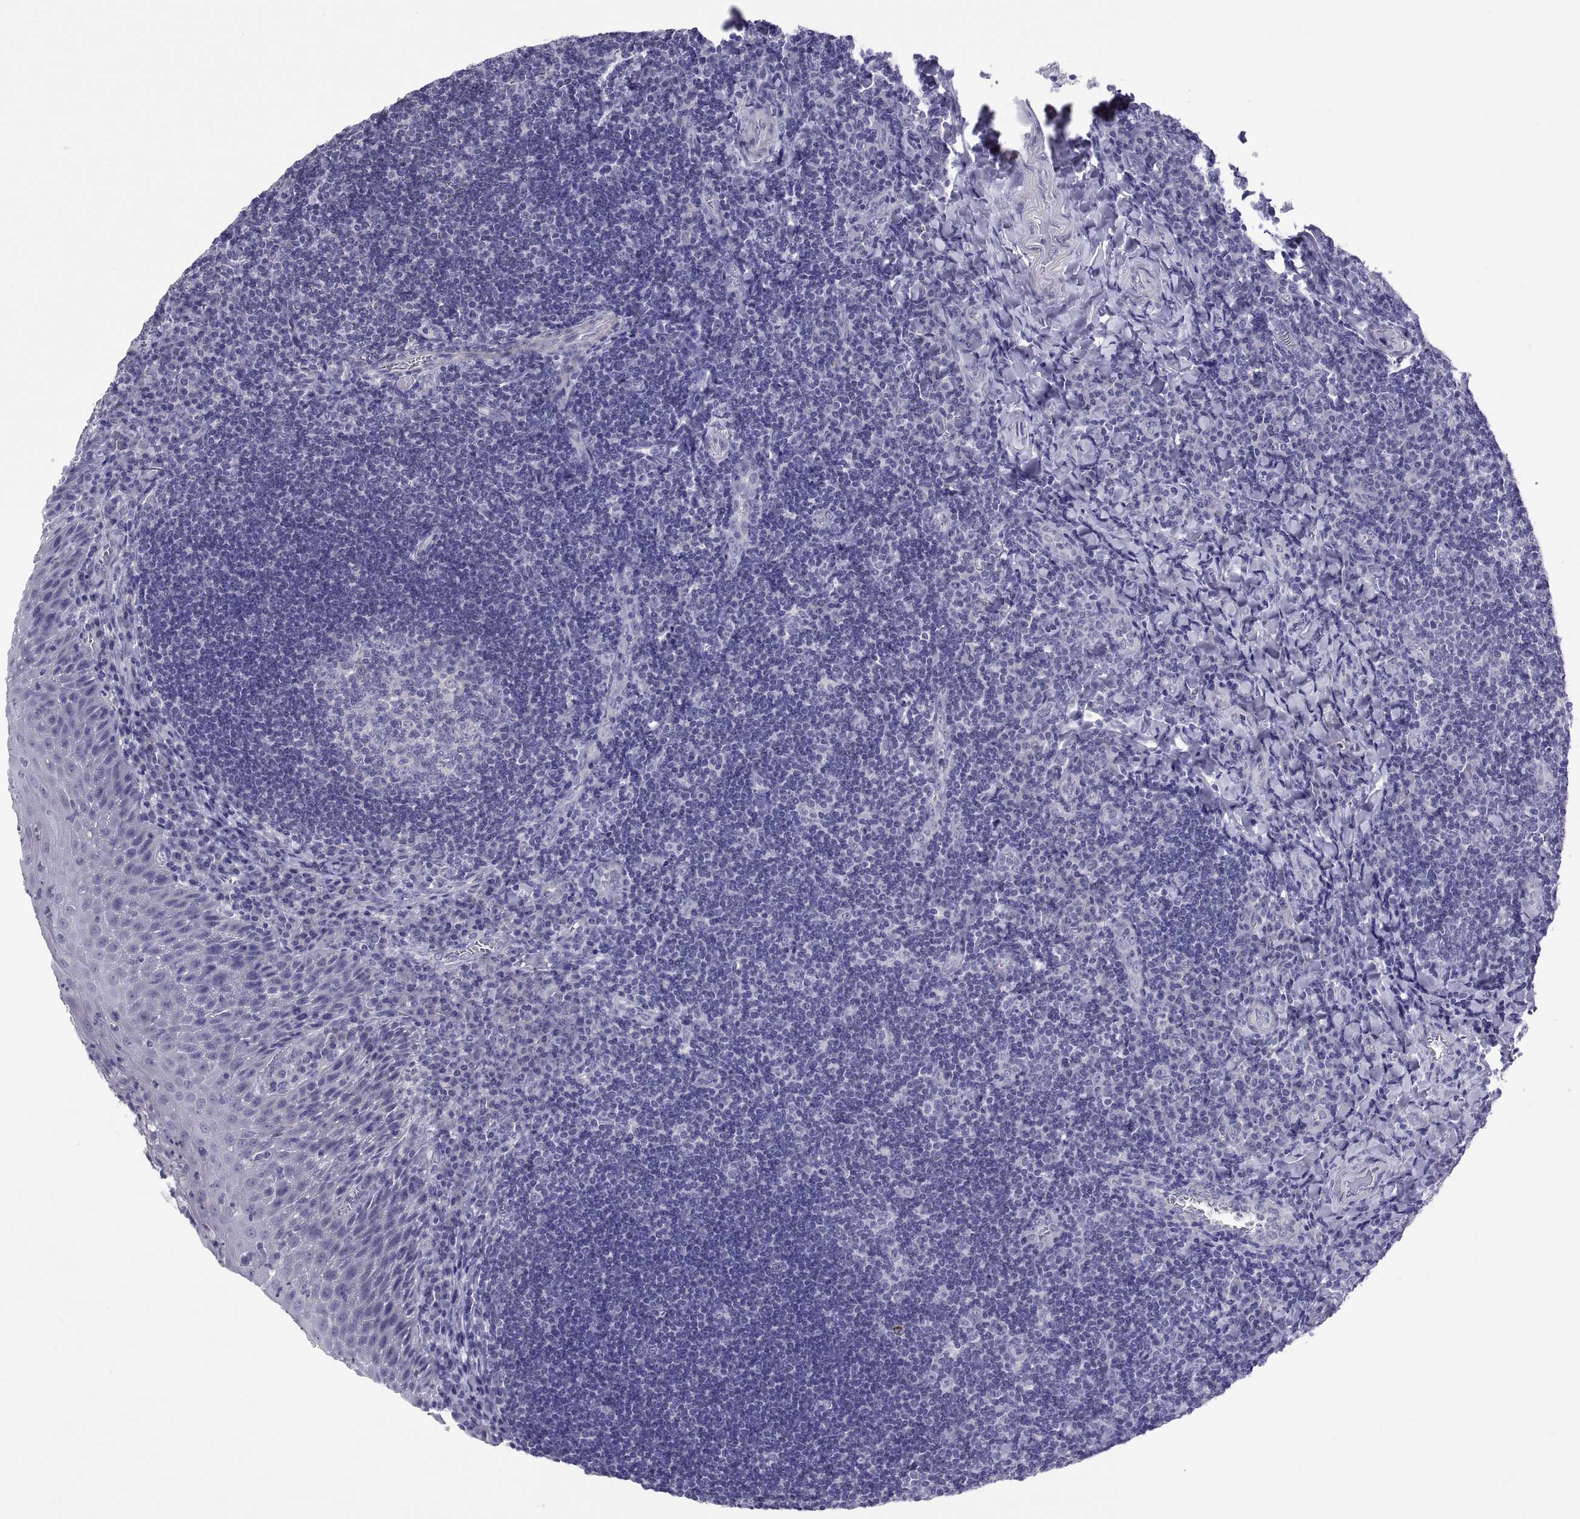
{"staining": {"intensity": "negative", "quantity": "none", "location": "none"}, "tissue": "tonsil", "cell_type": "Germinal center cells", "image_type": "normal", "snomed": [{"axis": "morphology", "description": "Normal tissue, NOS"}, {"axis": "morphology", "description": "Inflammation, NOS"}, {"axis": "topography", "description": "Tonsil"}], "caption": "An image of human tonsil is negative for staining in germinal center cells. (Stains: DAB (3,3'-diaminobenzidine) immunohistochemistry (IHC) with hematoxylin counter stain, Microscopy: brightfield microscopy at high magnification).", "gene": "BSPH1", "patient": {"sex": "female", "age": 31}}